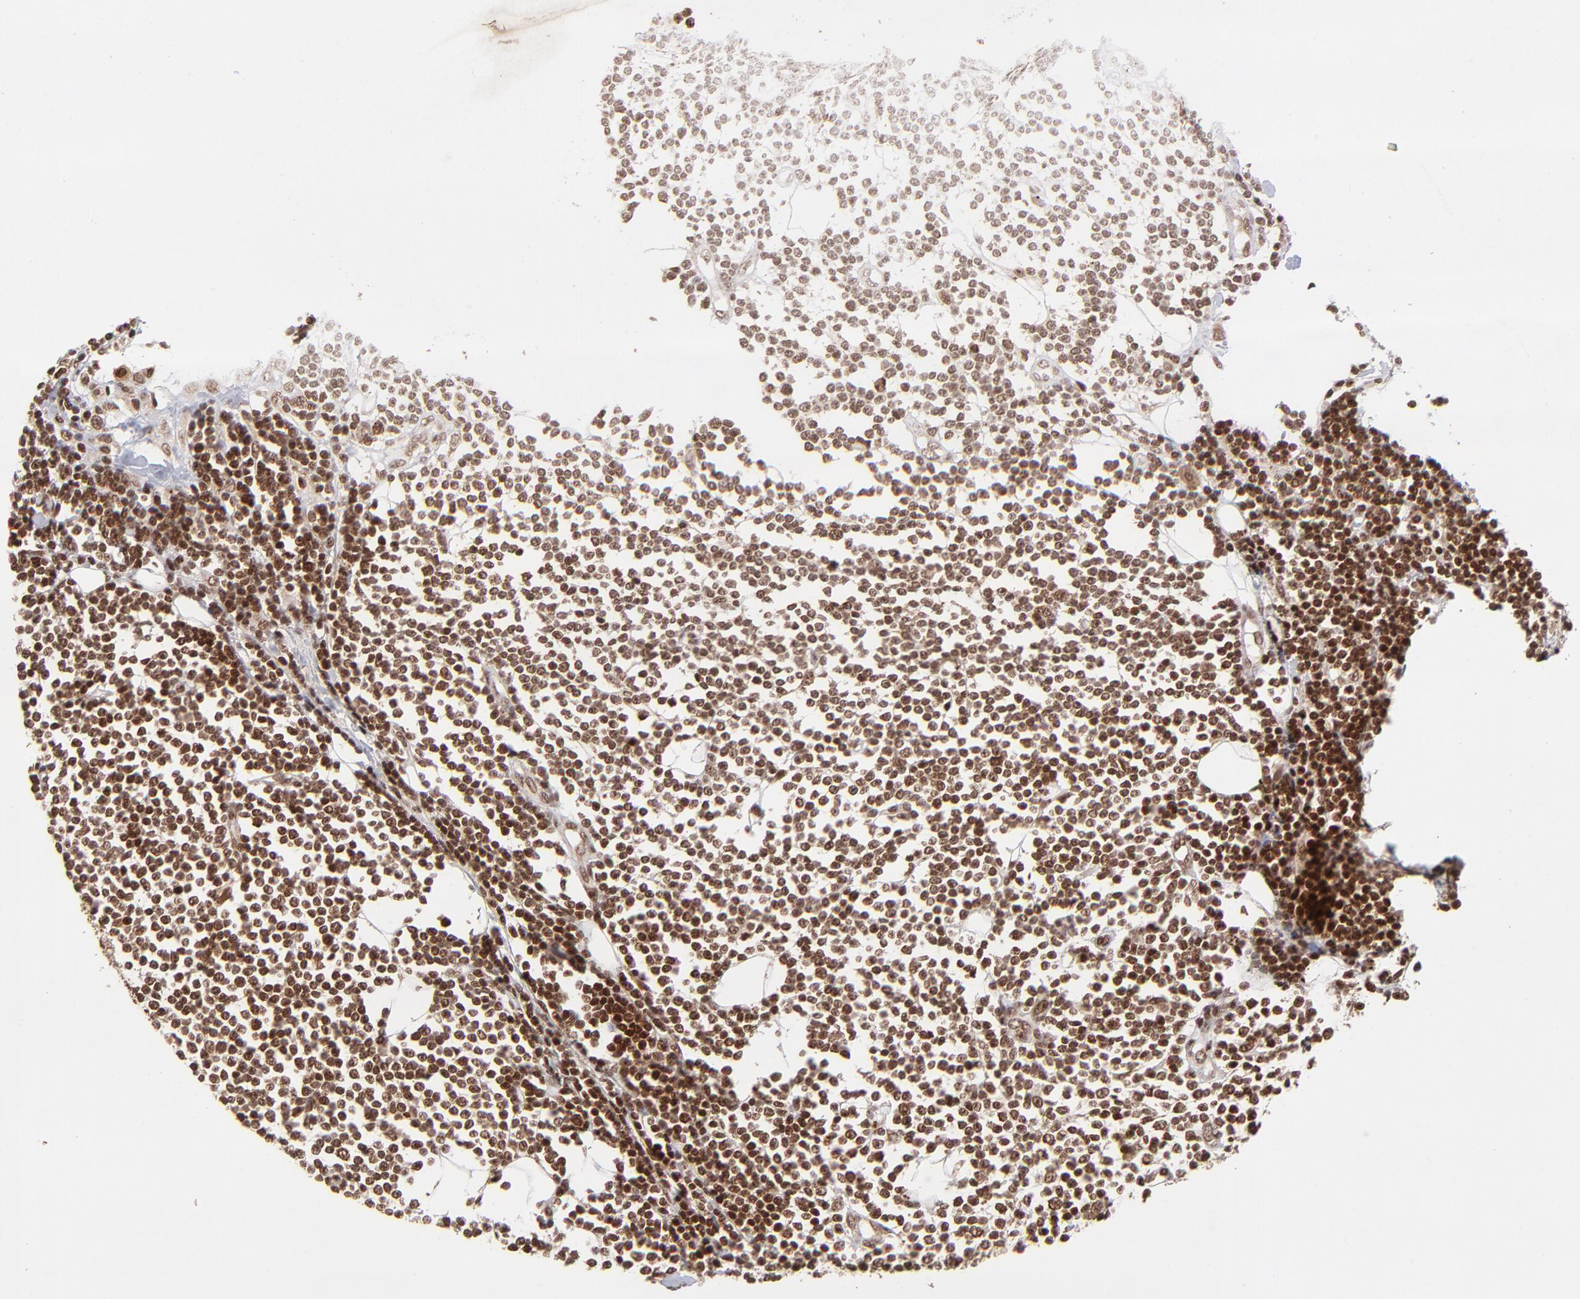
{"staining": {"intensity": "strong", "quantity": ">75%", "location": "nuclear"}, "tissue": "lymphoma", "cell_type": "Tumor cells", "image_type": "cancer", "snomed": [{"axis": "morphology", "description": "Malignant lymphoma, non-Hodgkin's type, Low grade"}, {"axis": "topography", "description": "Soft tissue"}], "caption": "High-magnification brightfield microscopy of lymphoma stained with DAB (brown) and counterstained with hematoxylin (blue). tumor cells exhibit strong nuclear expression is present in approximately>75% of cells.", "gene": "MED15", "patient": {"sex": "male", "age": 92}}